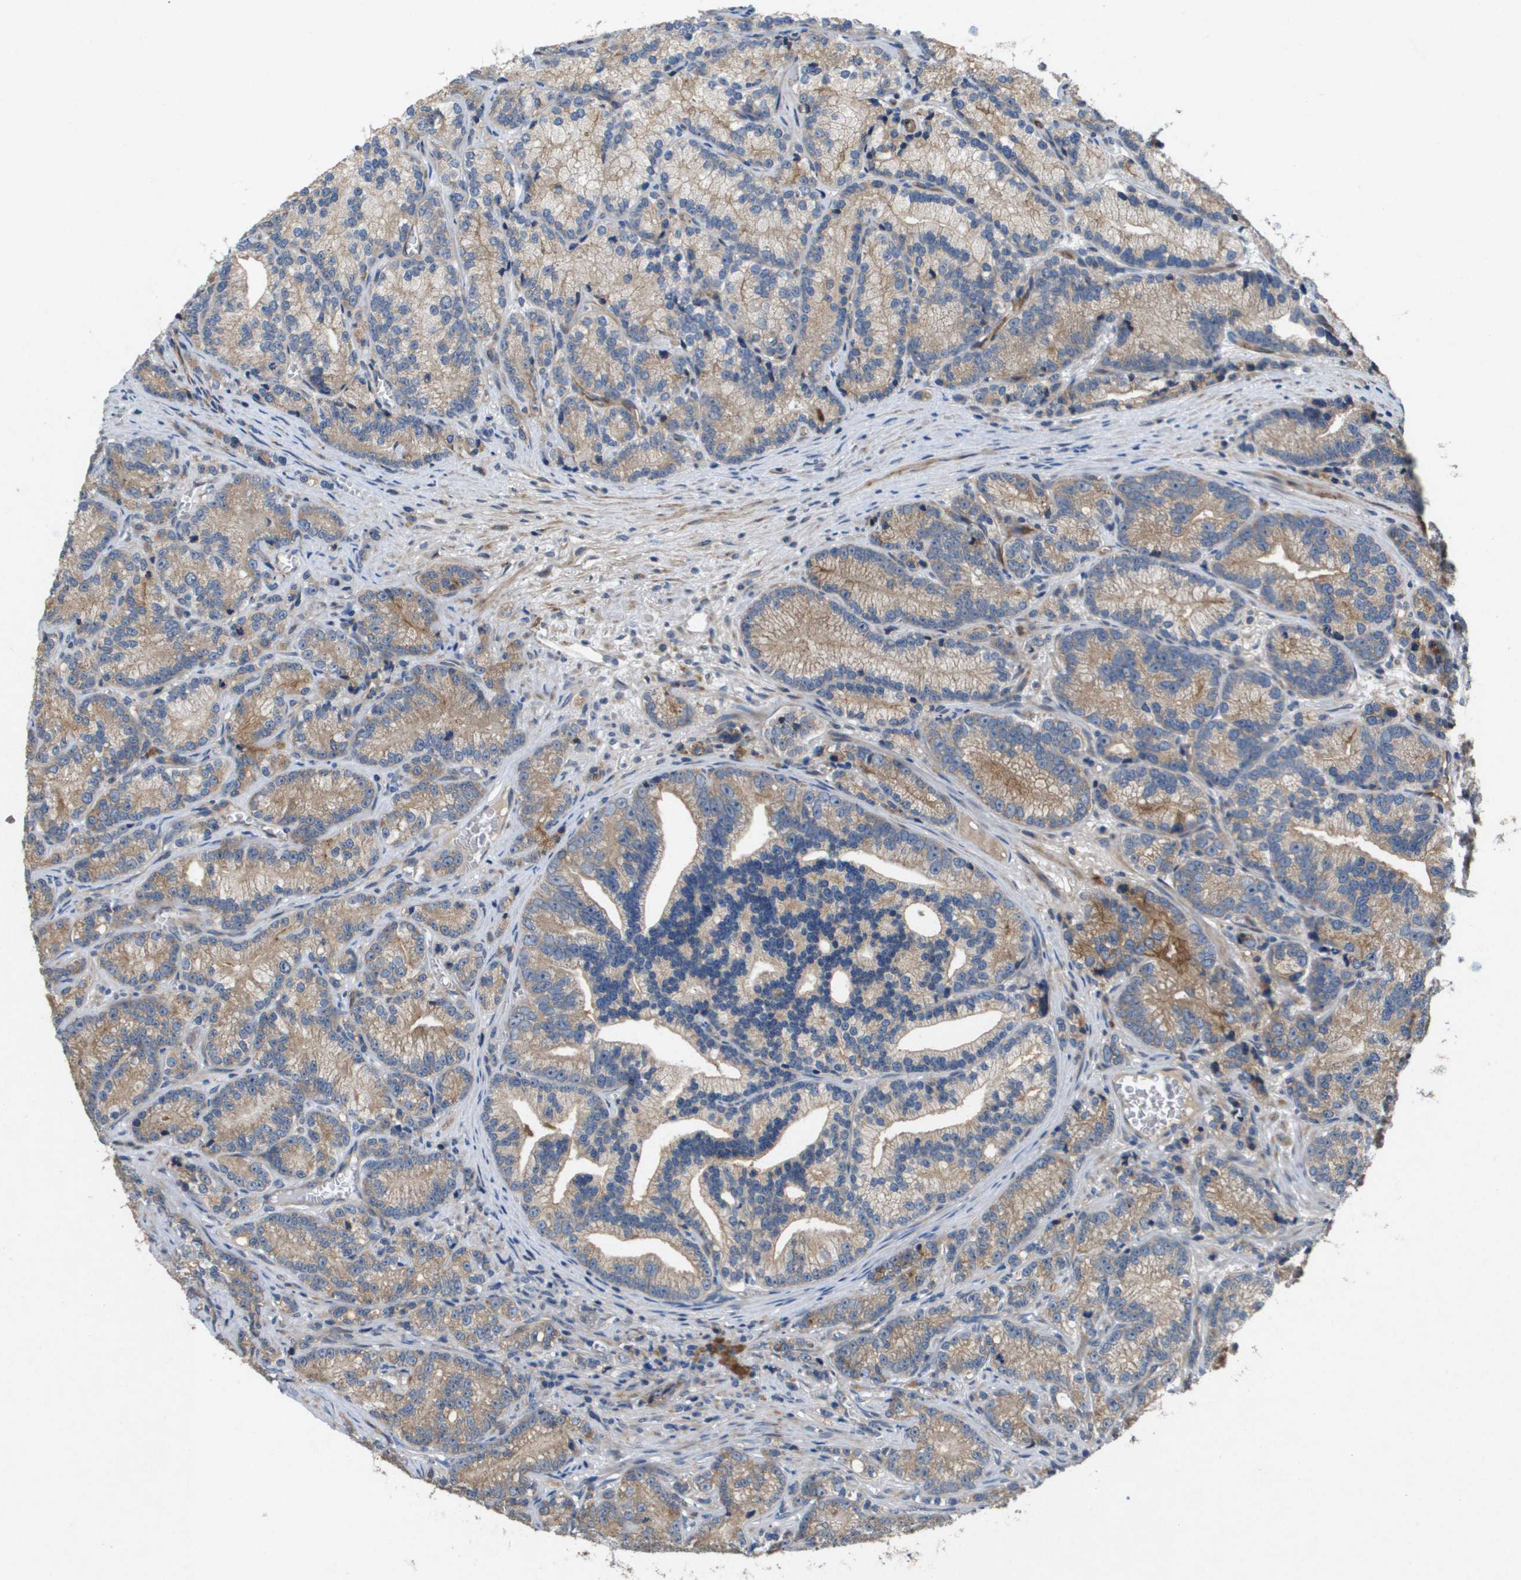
{"staining": {"intensity": "weak", "quantity": ">75%", "location": "cytoplasmic/membranous"}, "tissue": "prostate cancer", "cell_type": "Tumor cells", "image_type": "cancer", "snomed": [{"axis": "morphology", "description": "Adenocarcinoma, Low grade"}, {"axis": "topography", "description": "Prostate"}], "caption": "Tumor cells display low levels of weak cytoplasmic/membranous staining in about >75% of cells in prostate cancer (low-grade adenocarcinoma).", "gene": "ENTPD2", "patient": {"sex": "male", "age": 89}}